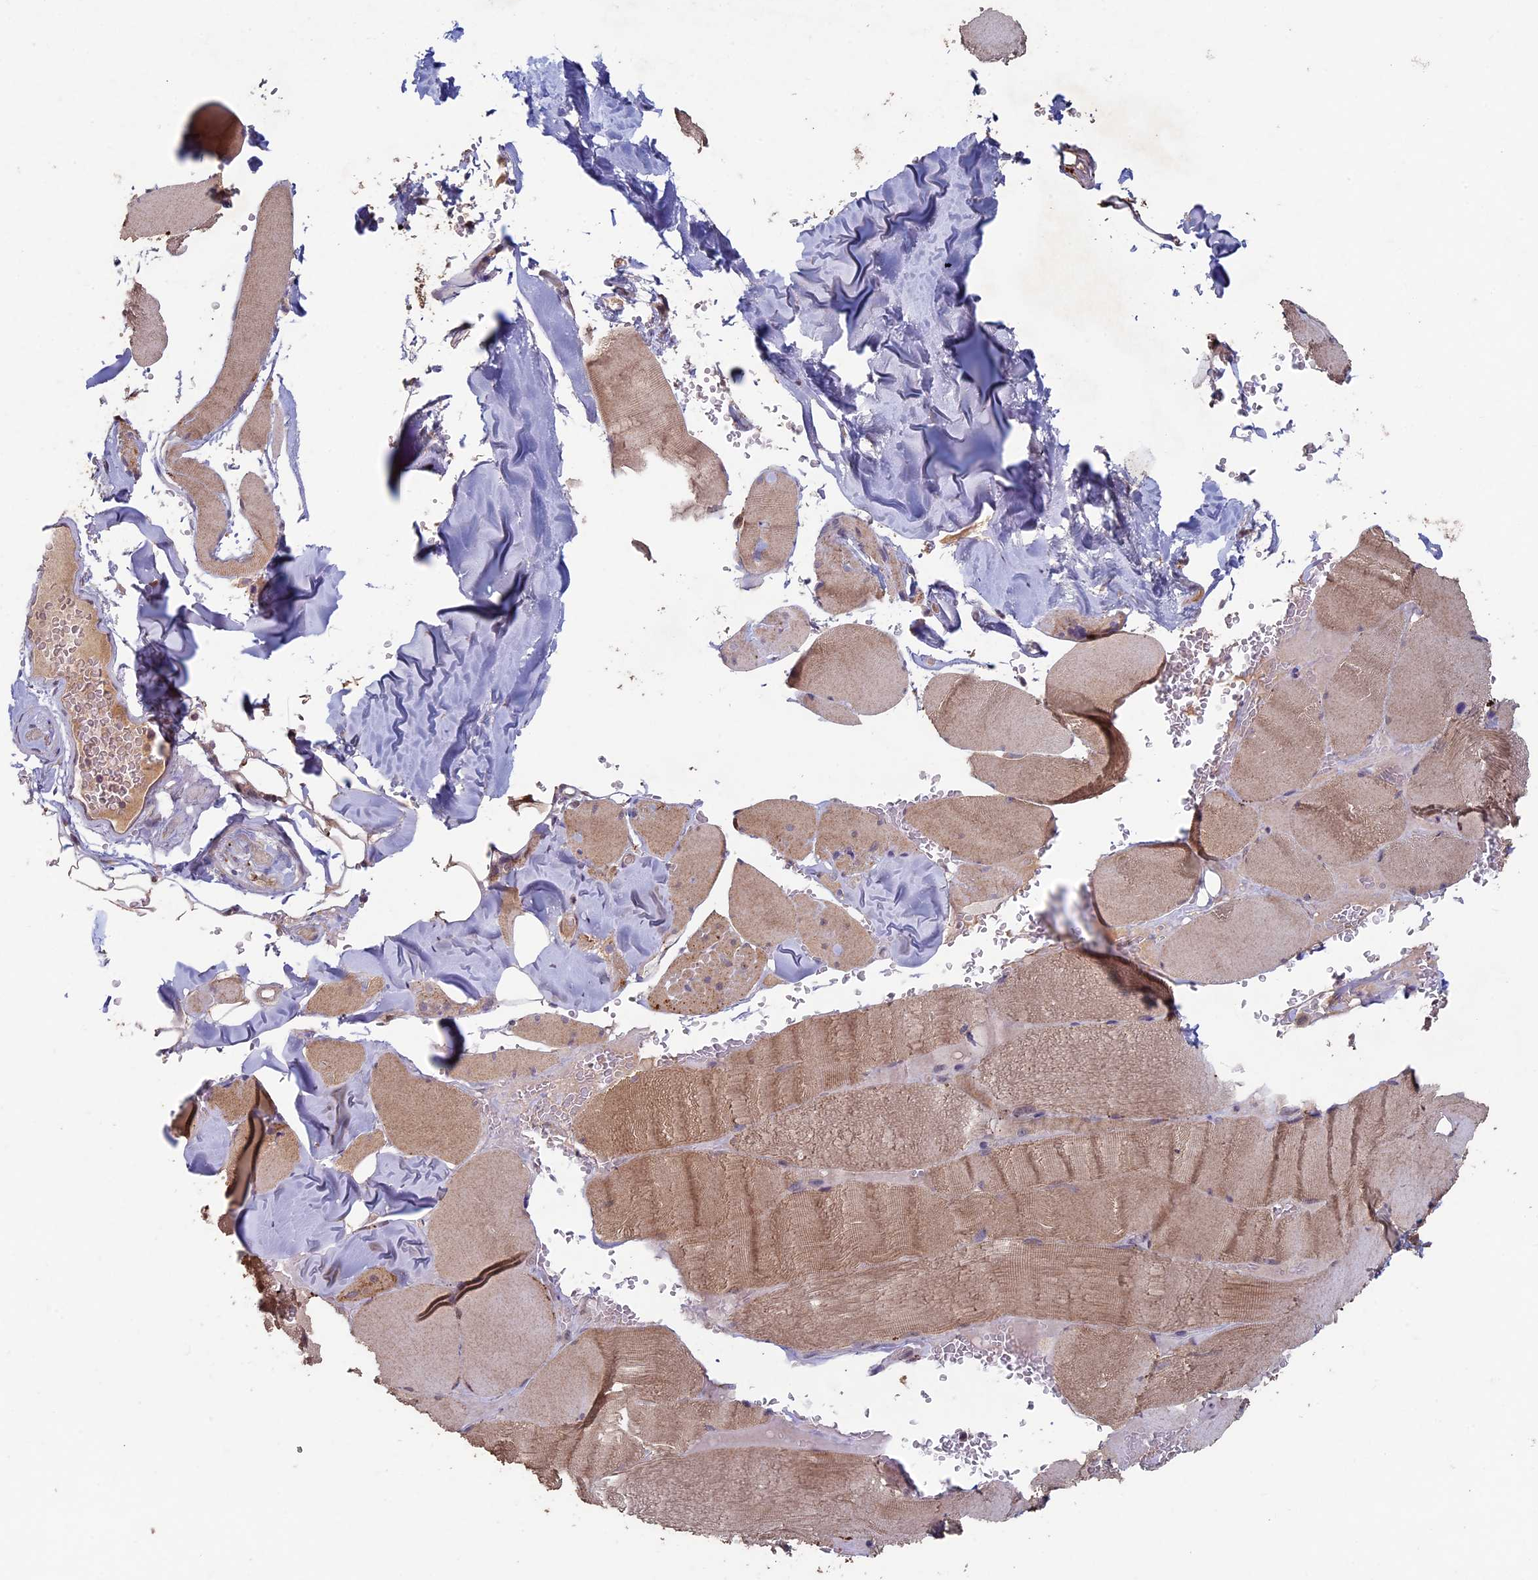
{"staining": {"intensity": "moderate", "quantity": ">75%", "location": "cytoplasmic/membranous"}, "tissue": "skeletal muscle", "cell_type": "Myocytes", "image_type": "normal", "snomed": [{"axis": "morphology", "description": "Normal tissue, NOS"}, {"axis": "topography", "description": "Skeletal muscle"}, {"axis": "topography", "description": "Head-Neck"}], "caption": "Immunohistochemistry (IHC) photomicrograph of normal skeletal muscle: skeletal muscle stained using immunohistochemistry reveals medium levels of moderate protein expression localized specifically in the cytoplasmic/membranous of myocytes, appearing as a cytoplasmic/membranous brown color.", "gene": "RCCD1", "patient": {"sex": "male", "age": 66}}